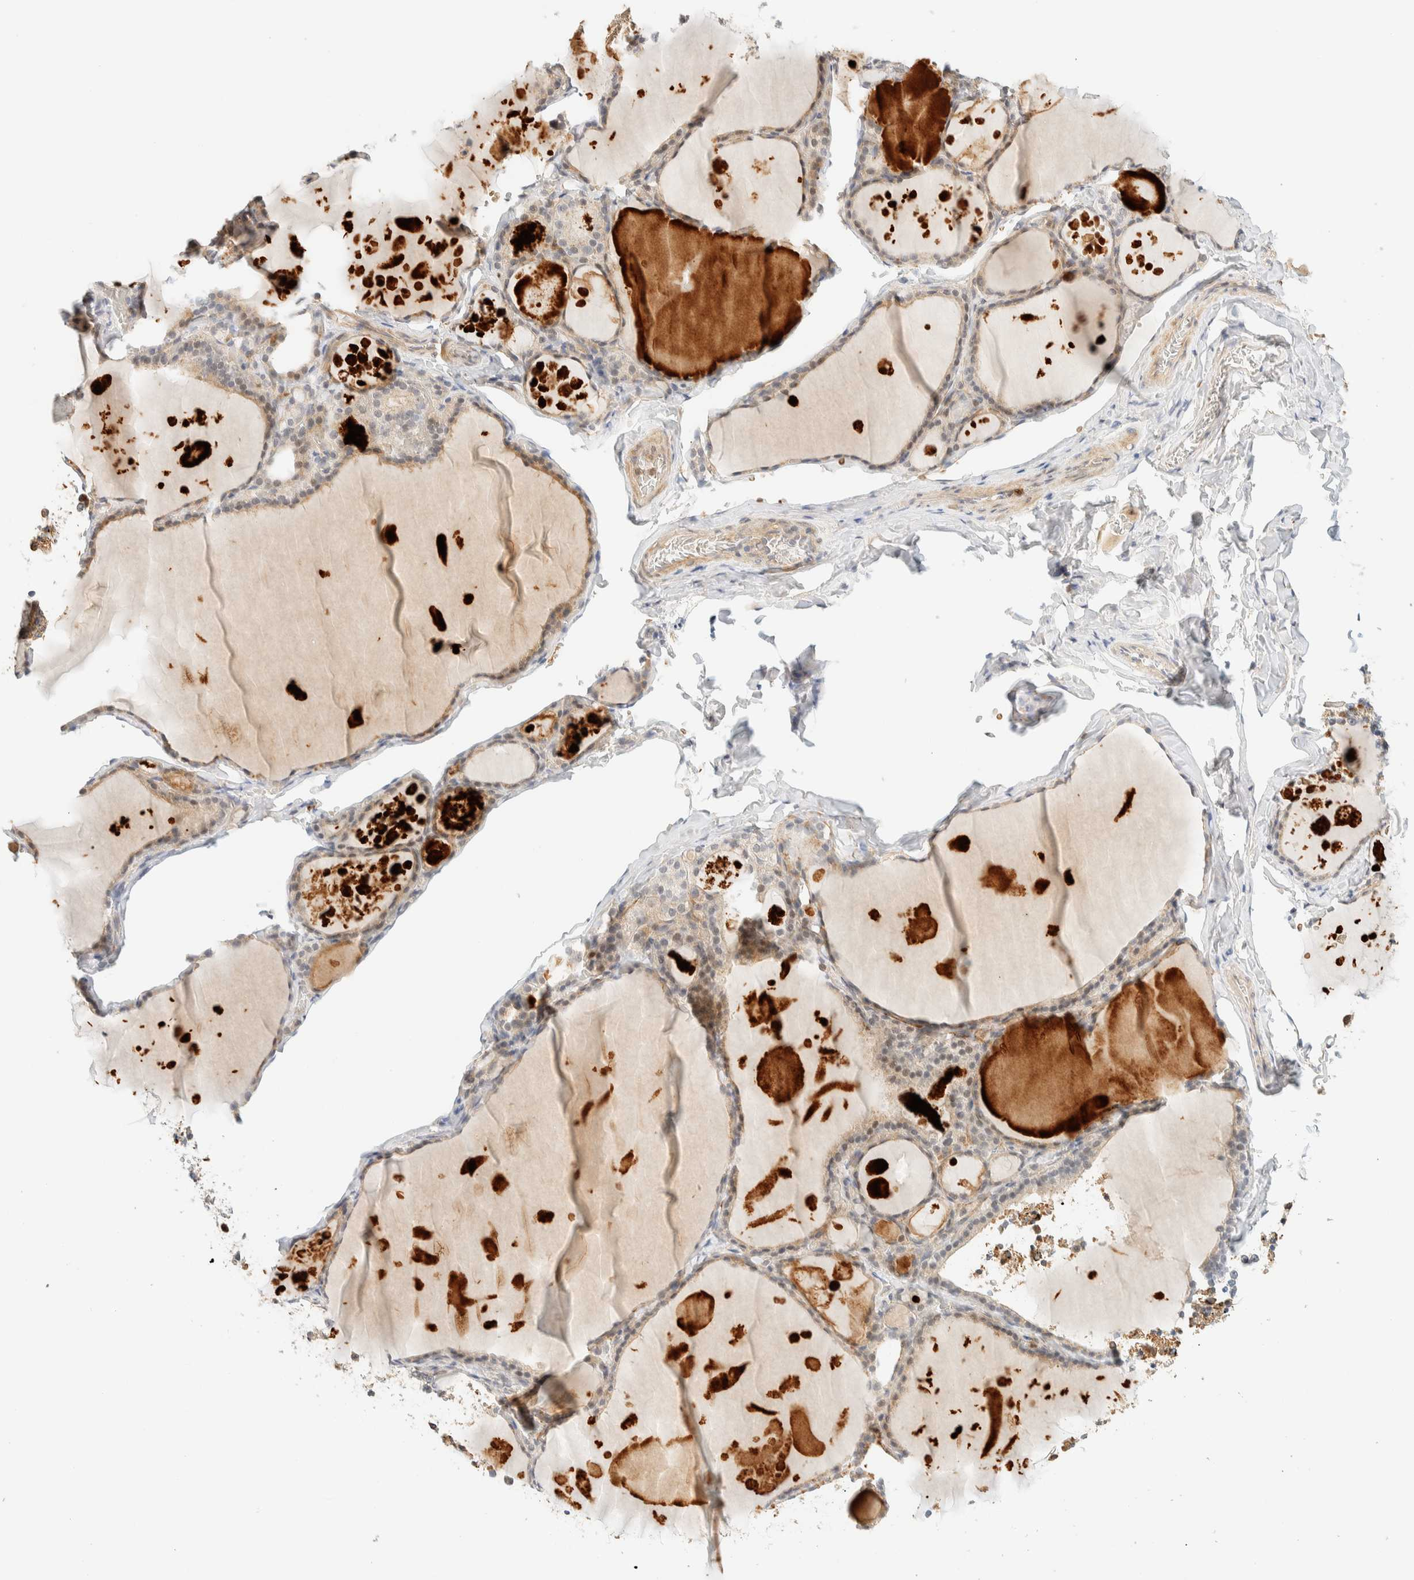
{"staining": {"intensity": "weak", "quantity": "25%-75%", "location": "cytoplasmic/membranous"}, "tissue": "thyroid gland", "cell_type": "Glandular cells", "image_type": "normal", "snomed": [{"axis": "morphology", "description": "Normal tissue, NOS"}, {"axis": "topography", "description": "Thyroid gland"}], "caption": "Immunohistochemistry staining of normal thyroid gland, which shows low levels of weak cytoplasmic/membranous expression in about 25%-75% of glandular cells indicating weak cytoplasmic/membranous protein staining. The staining was performed using DAB (brown) for protein detection and nuclei were counterstained in hematoxylin (blue).", "gene": "TNK1", "patient": {"sex": "male", "age": 56}}